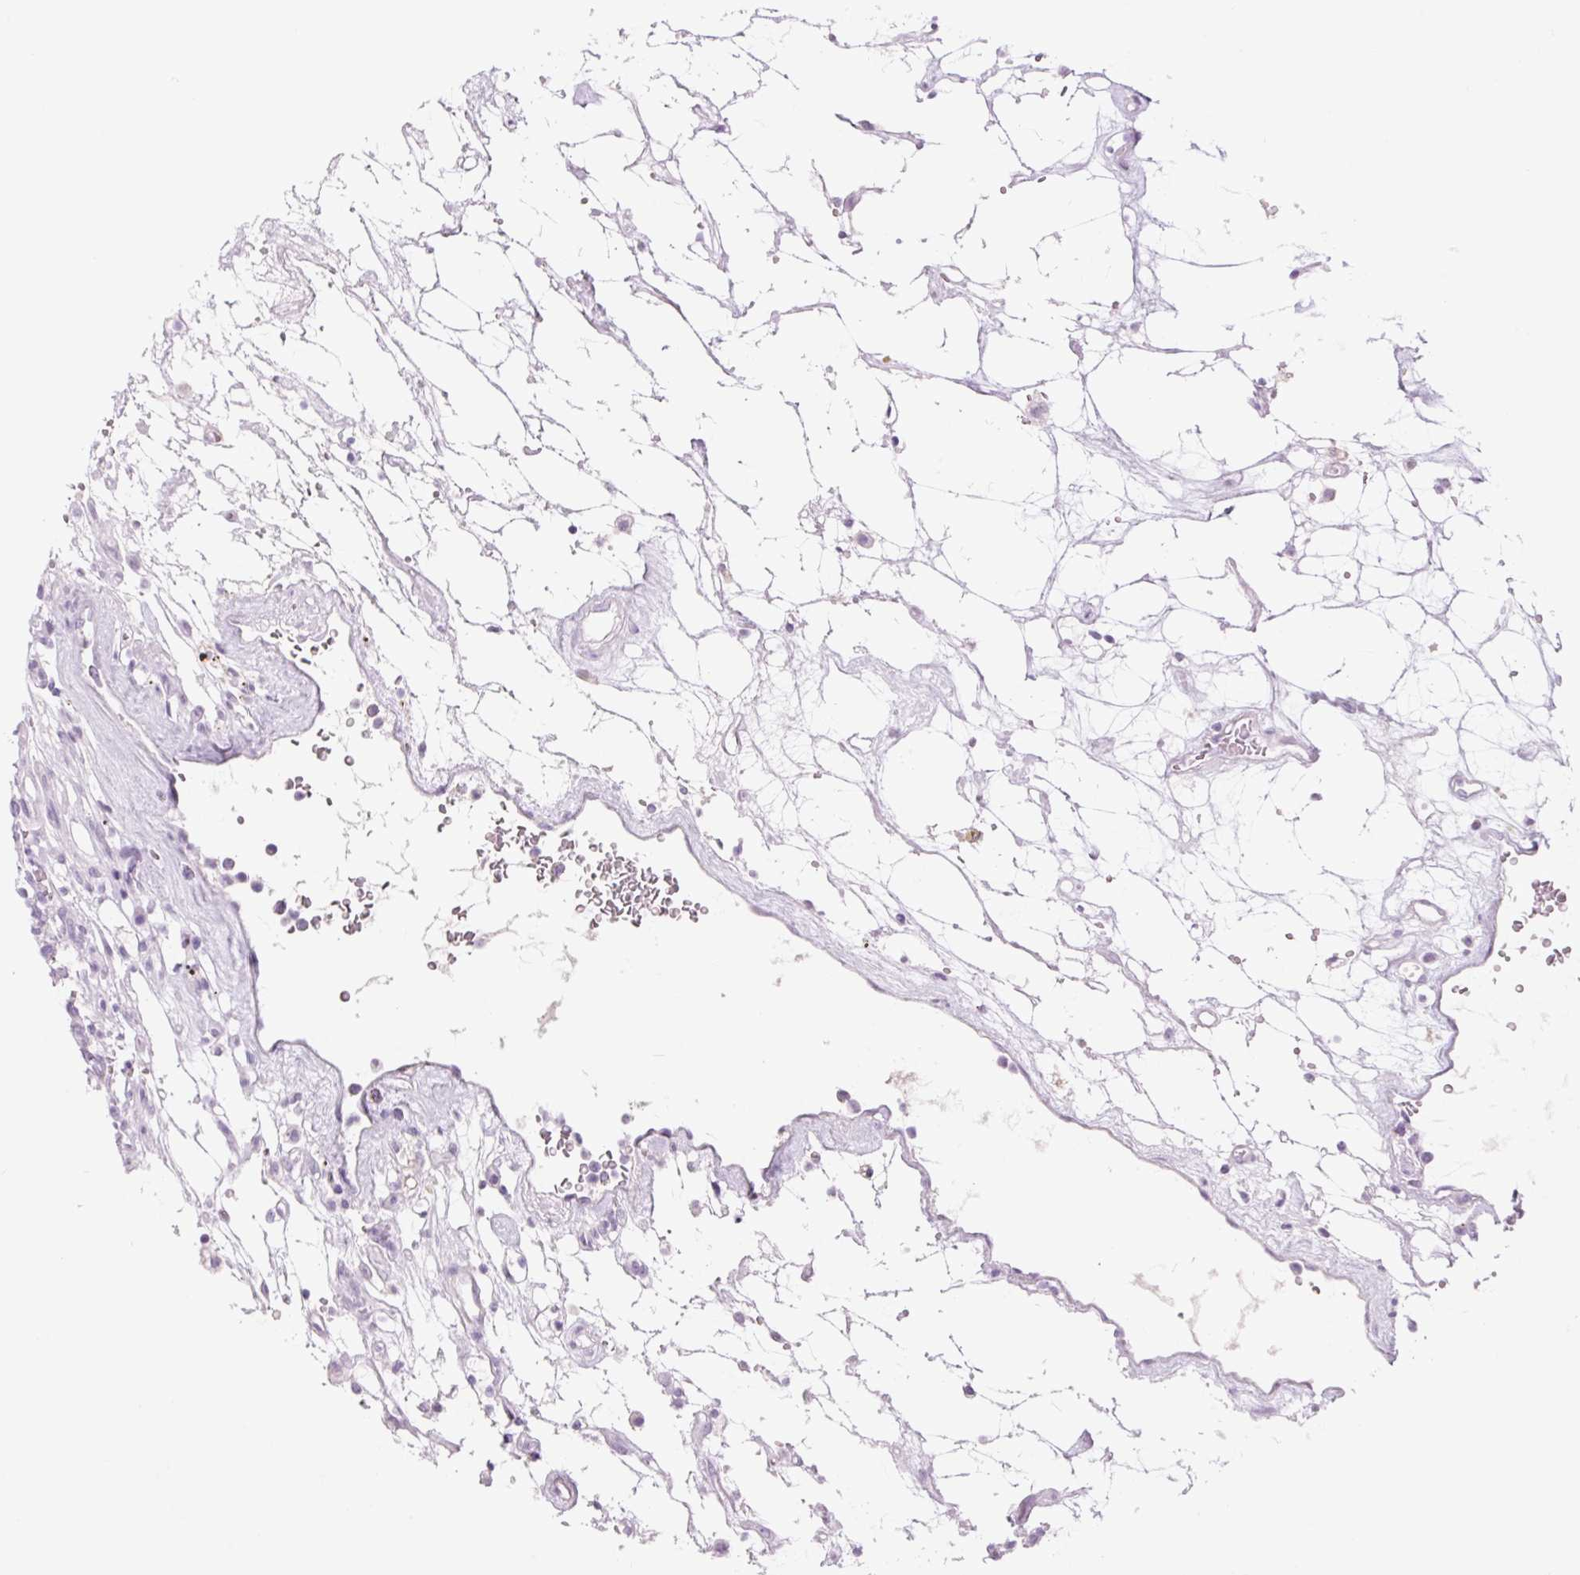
{"staining": {"intensity": "negative", "quantity": "none", "location": "none"}, "tissue": "renal cancer", "cell_type": "Tumor cells", "image_type": "cancer", "snomed": [{"axis": "morphology", "description": "Adenocarcinoma, NOS"}, {"axis": "topography", "description": "Kidney"}], "caption": "High magnification brightfield microscopy of renal adenocarcinoma stained with DAB (3,3'-diaminobenzidine) (brown) and counterstained with hematoxylin (blue): tumor cells show no significant expression.", "gene": "COL9A2", "patient": {"sex": "female", "age": 69}}